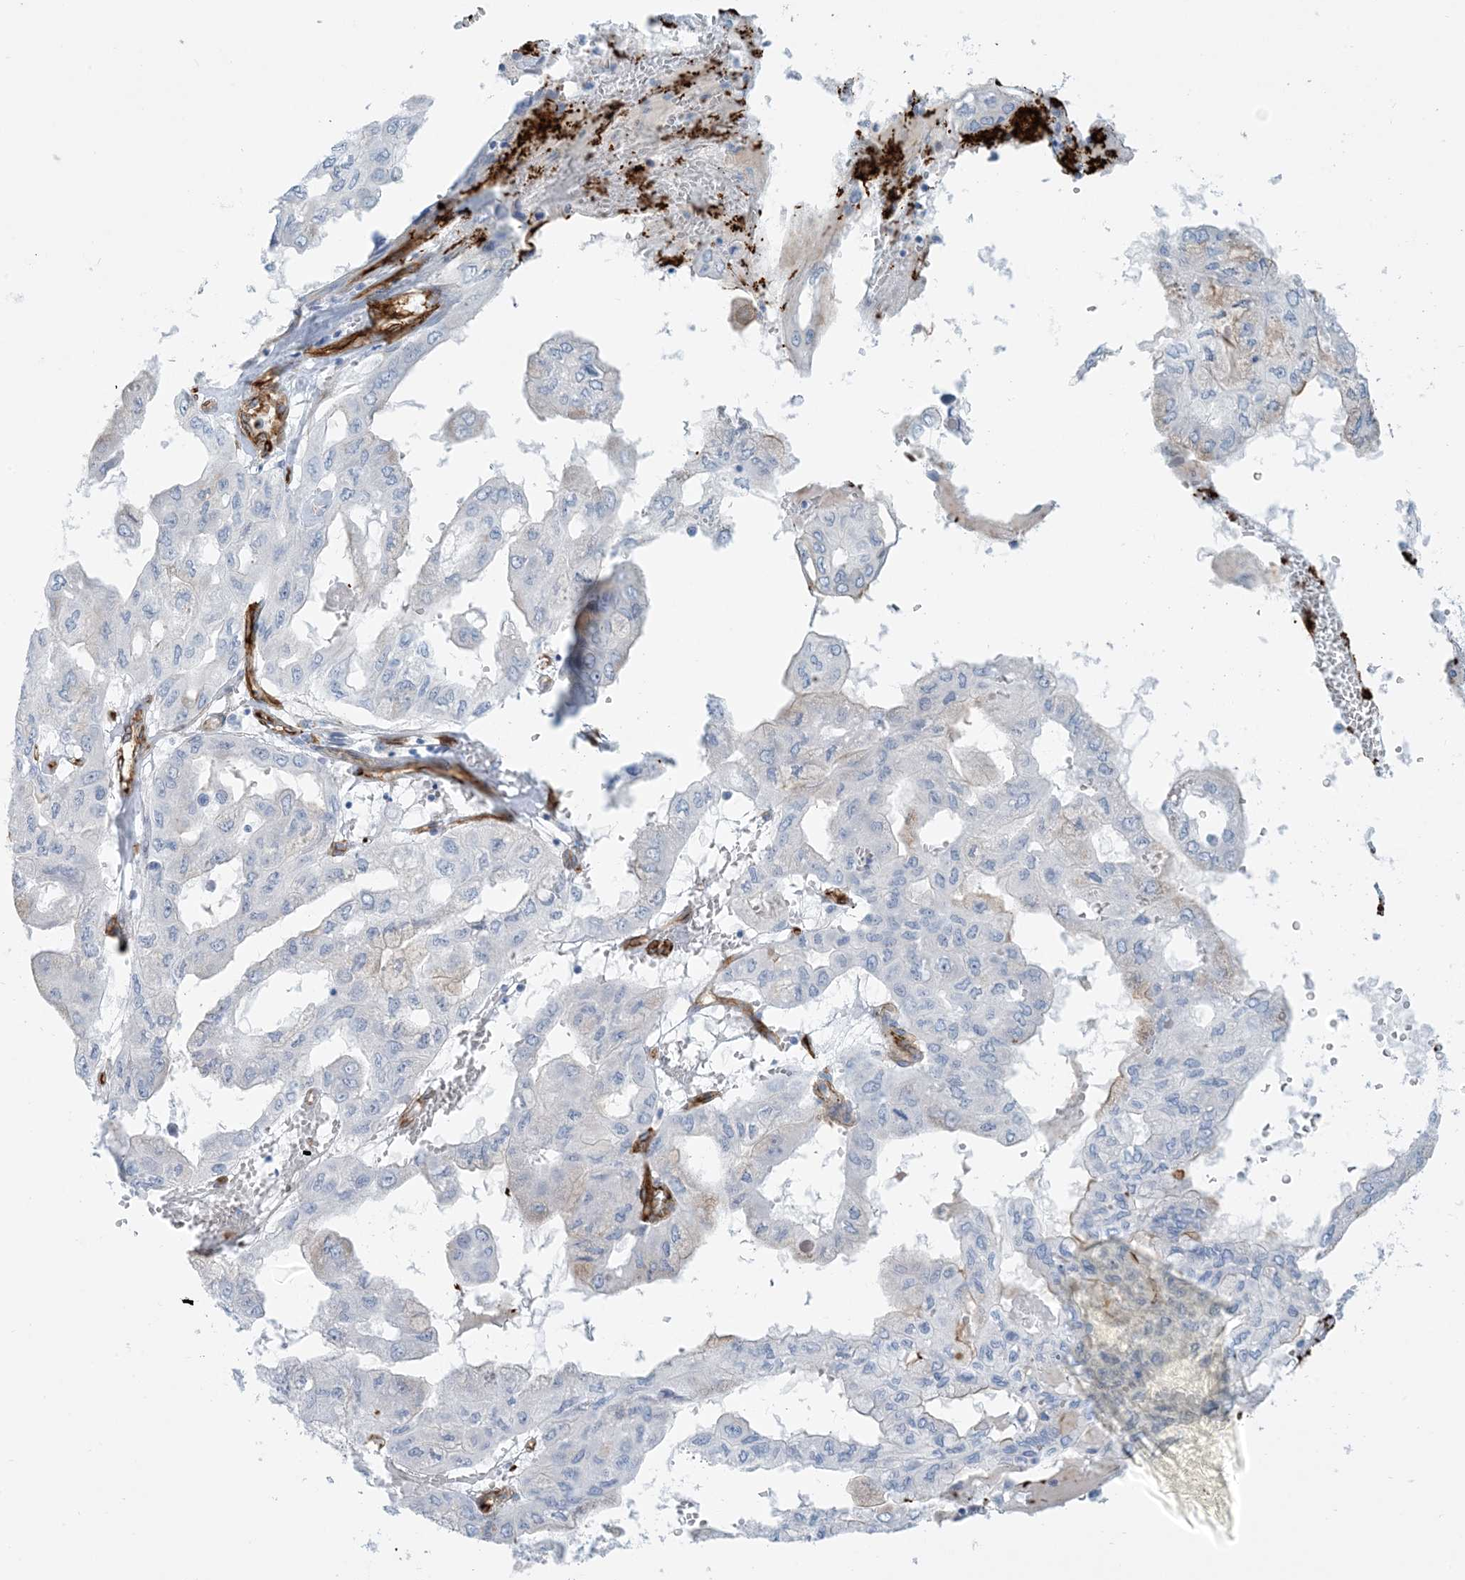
{"staining": {"intensity": "weak", "quantity": "<25%", "location": "cytoplasmic/membranous"}, "tissue": "pancreatic cancer", "cell_type": "Tumor cells", "image_type": "cancer", "snomed": [{"axis": "morphology", "description": "Adenocarcinoma, NOS"}, {"axis": "topography", "description": "Pancreas"}], "caption": "Pancreatic cancer stained for a protein using immunohistochemistry (IHC) shows no staining tumor cells.", "gene": "EPS8L3", "patient": {"sex": "male", "age": 51}}